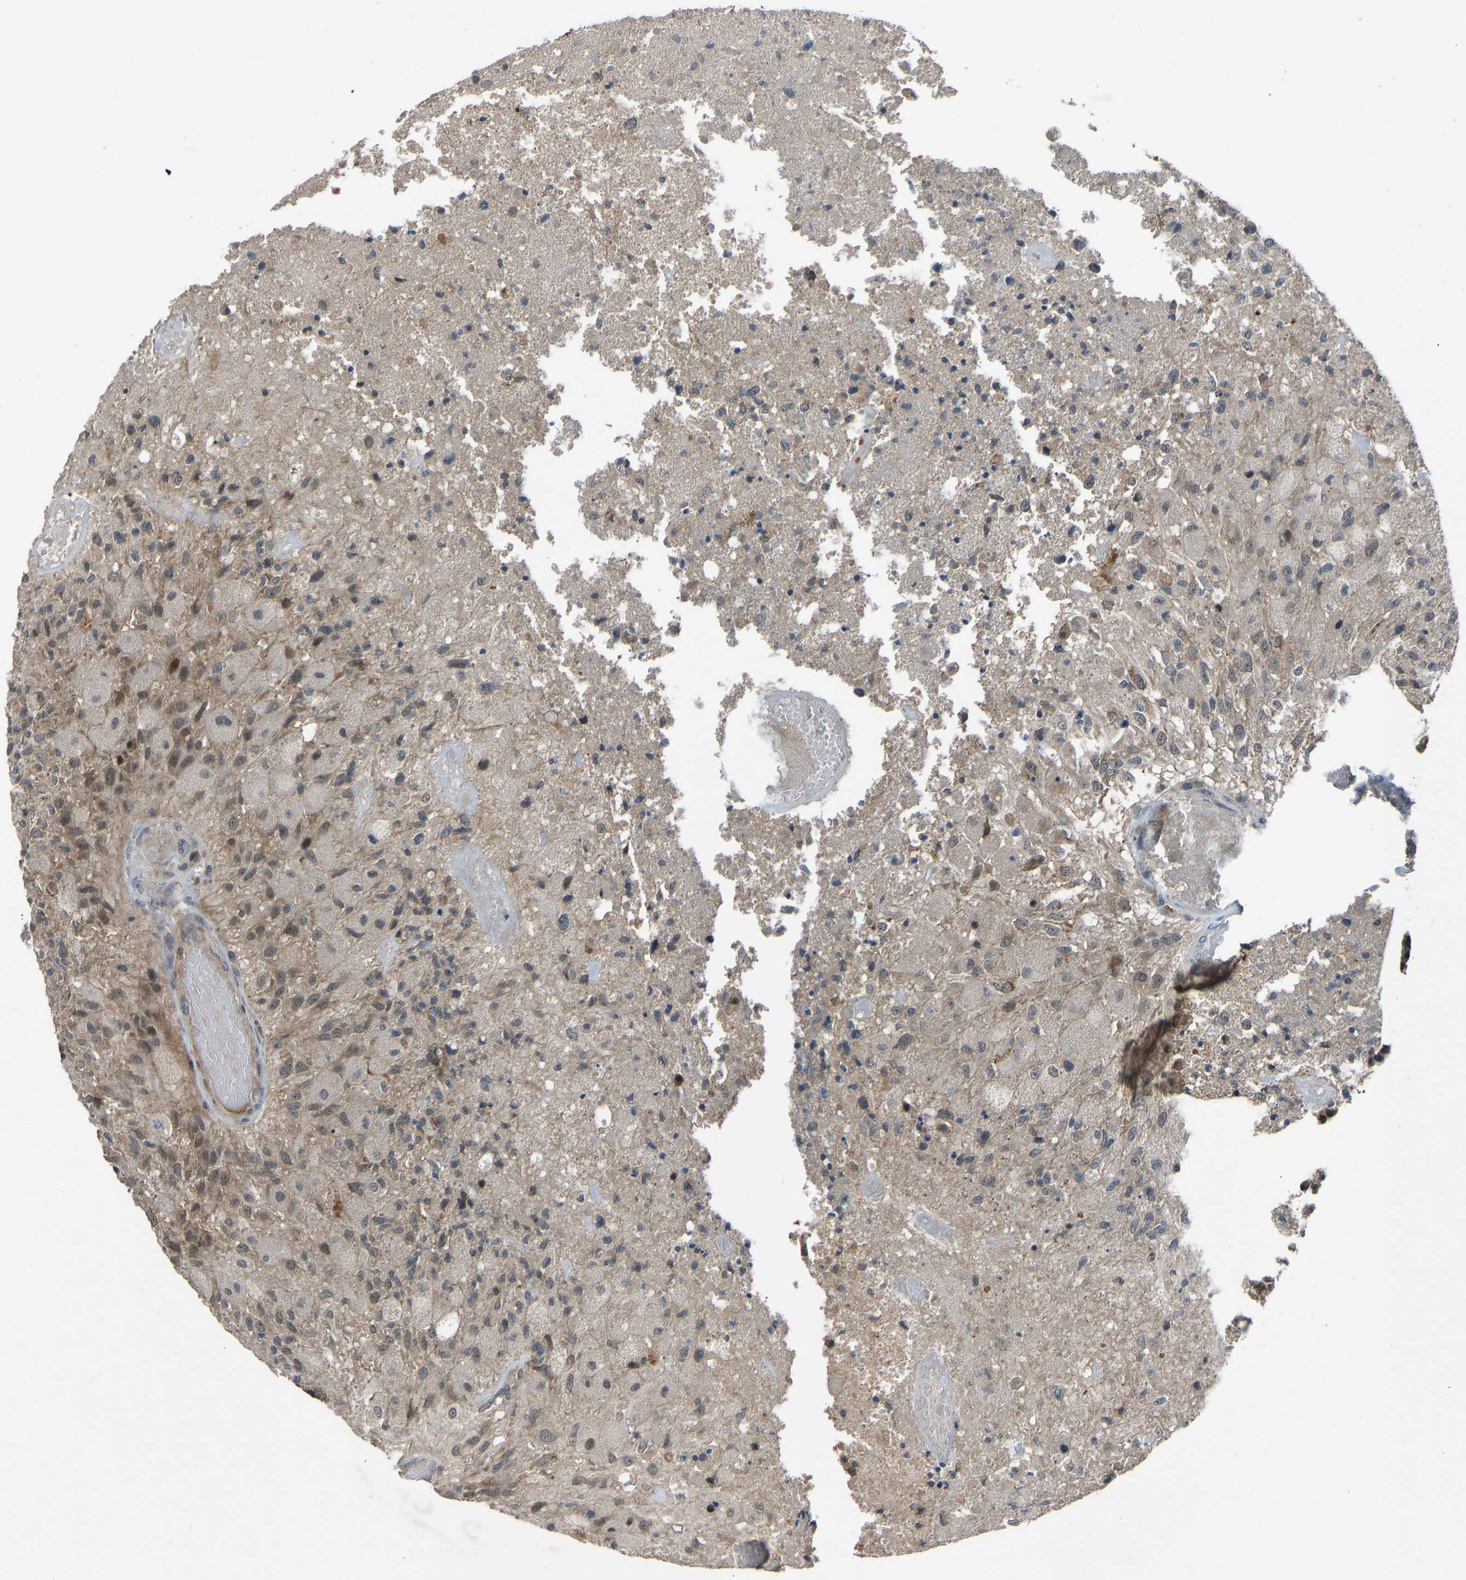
{"staining": {"intensity": "moderate", "quantity": "<25%", "location": "cytoplasmic/membranous"}, "tissue": "glioma", "cell_type": "Tumor cells", "image_type": "cancer", "snomed": [{"axis": "morphology", "description": "Normal tissue, NOS"}, {"axis": "morphology", "description": "Glioma, malignant, High grade"}, {"axis": "topography", "description": "Cerebral cortex"}], "caption": "High-magnification brightfield microscopy of glioma stained with DAB (3,3'-diaminobenzidine) (brown) and counterstained with hematoxylin (blue). tumor cells exhibit moderate cytoplasmic/membranous expression is present in about<25% of cells. Using DAB (3,3'-diaminobenzidine) (brown) and hematoxylin (blue) stains, captured at high magnification using brightfield microscopy.", "gene": "SLC43A1", "patient": {"sex": "male", "age": 77}}